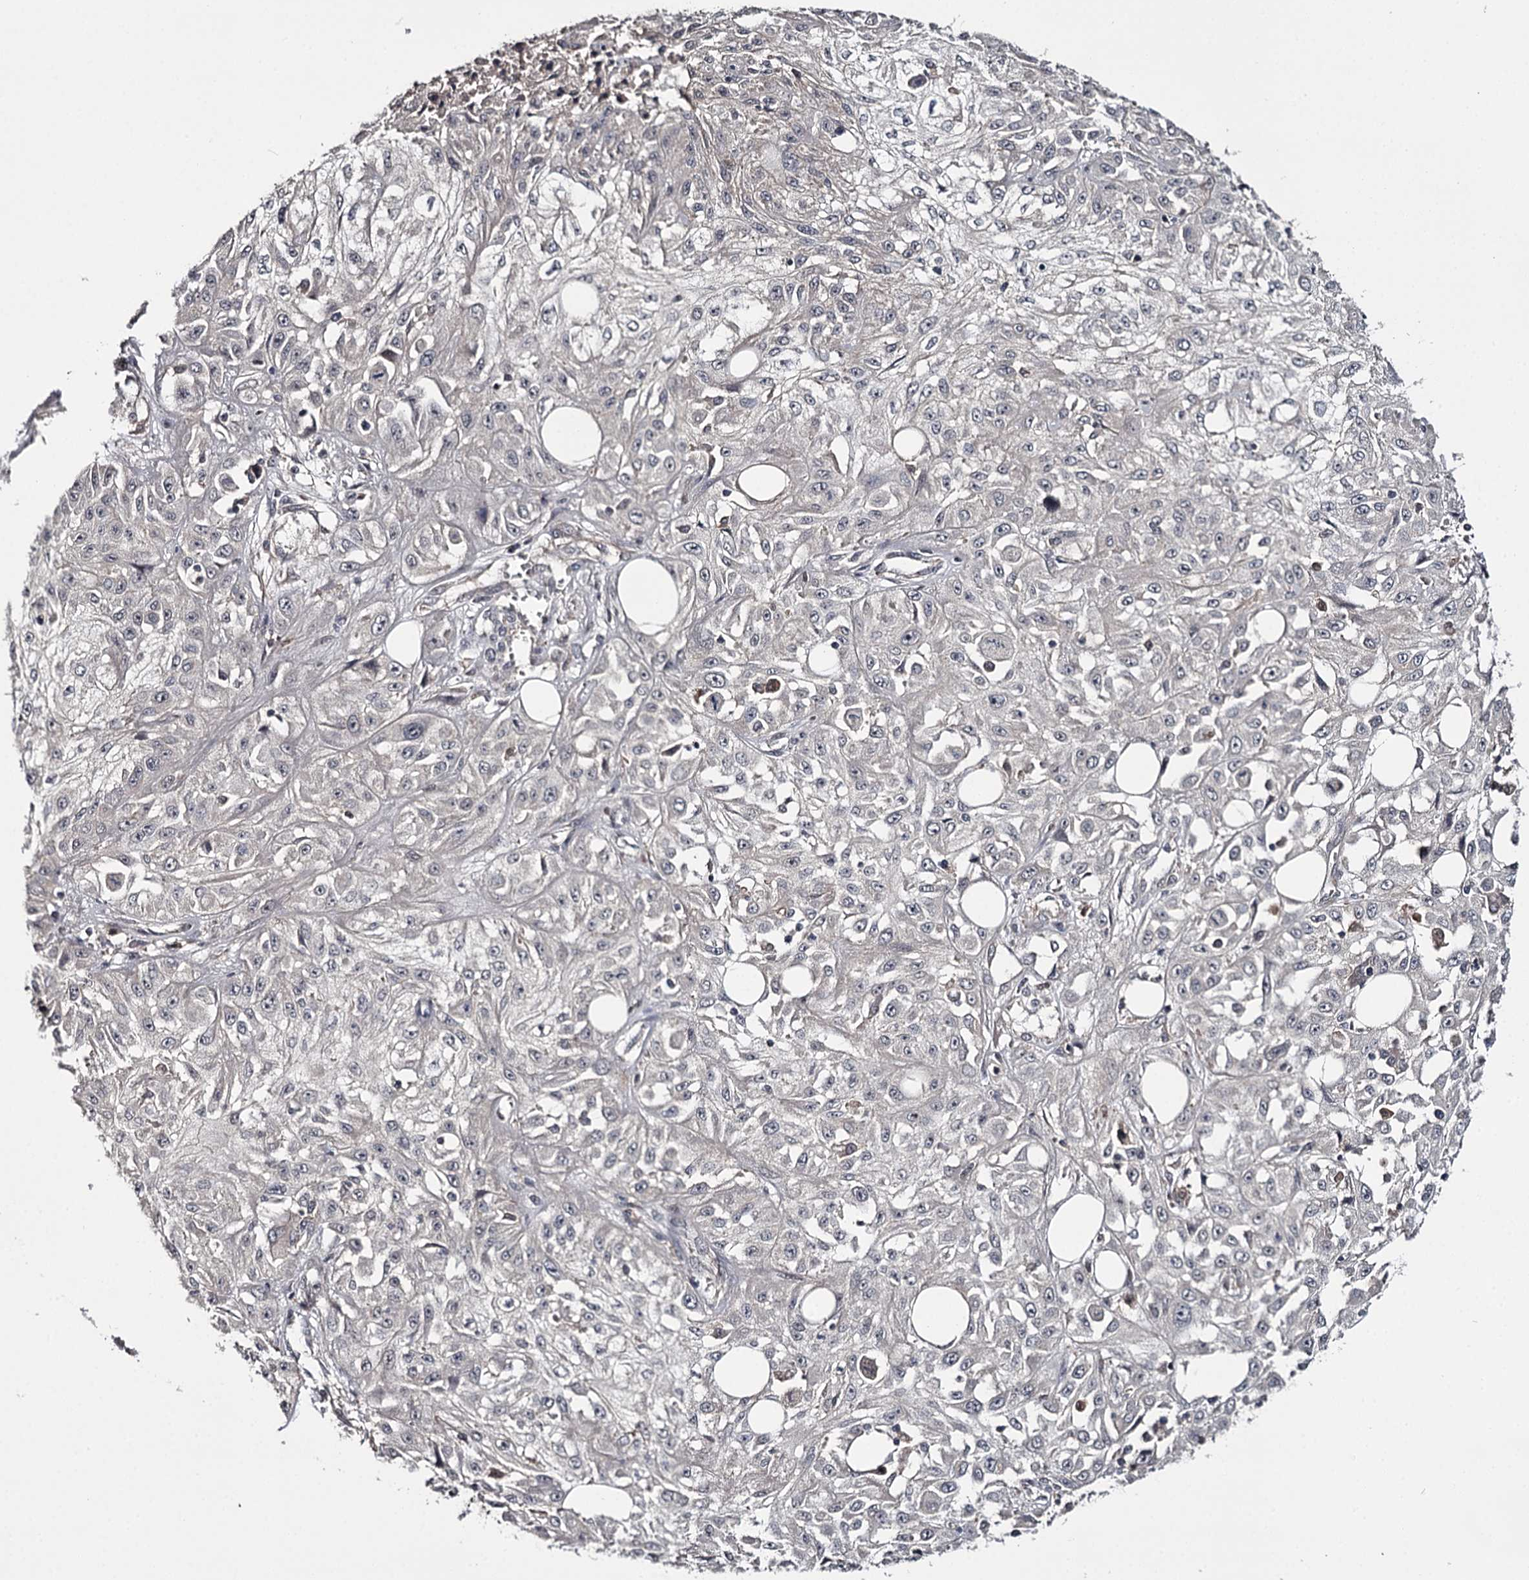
{"staining": {"intensity": "negative", "quantity": "none", "location": "none"}, "tissue": "skin cancer", "cell_type": "Tumor cells", "image_type": "cancer", "snomed": [{"axis": "morphology", "description": "Squamous cell carcinoma, NOS"}, {"axis": "morphology", "description": "Squamous cell carcinoma, metastatic, NOS"}, {"axis": "topography", "description": "Skin"}, {"axis": "topography", "description": "Lymph node"}], "caption": "Squamous cell carcinoma (skin) was stained to show a protein in brown. There is no significant expression in tumor cells.", "gene": "CWF19L2", "patient": {"sex": "male", "age": 75}}